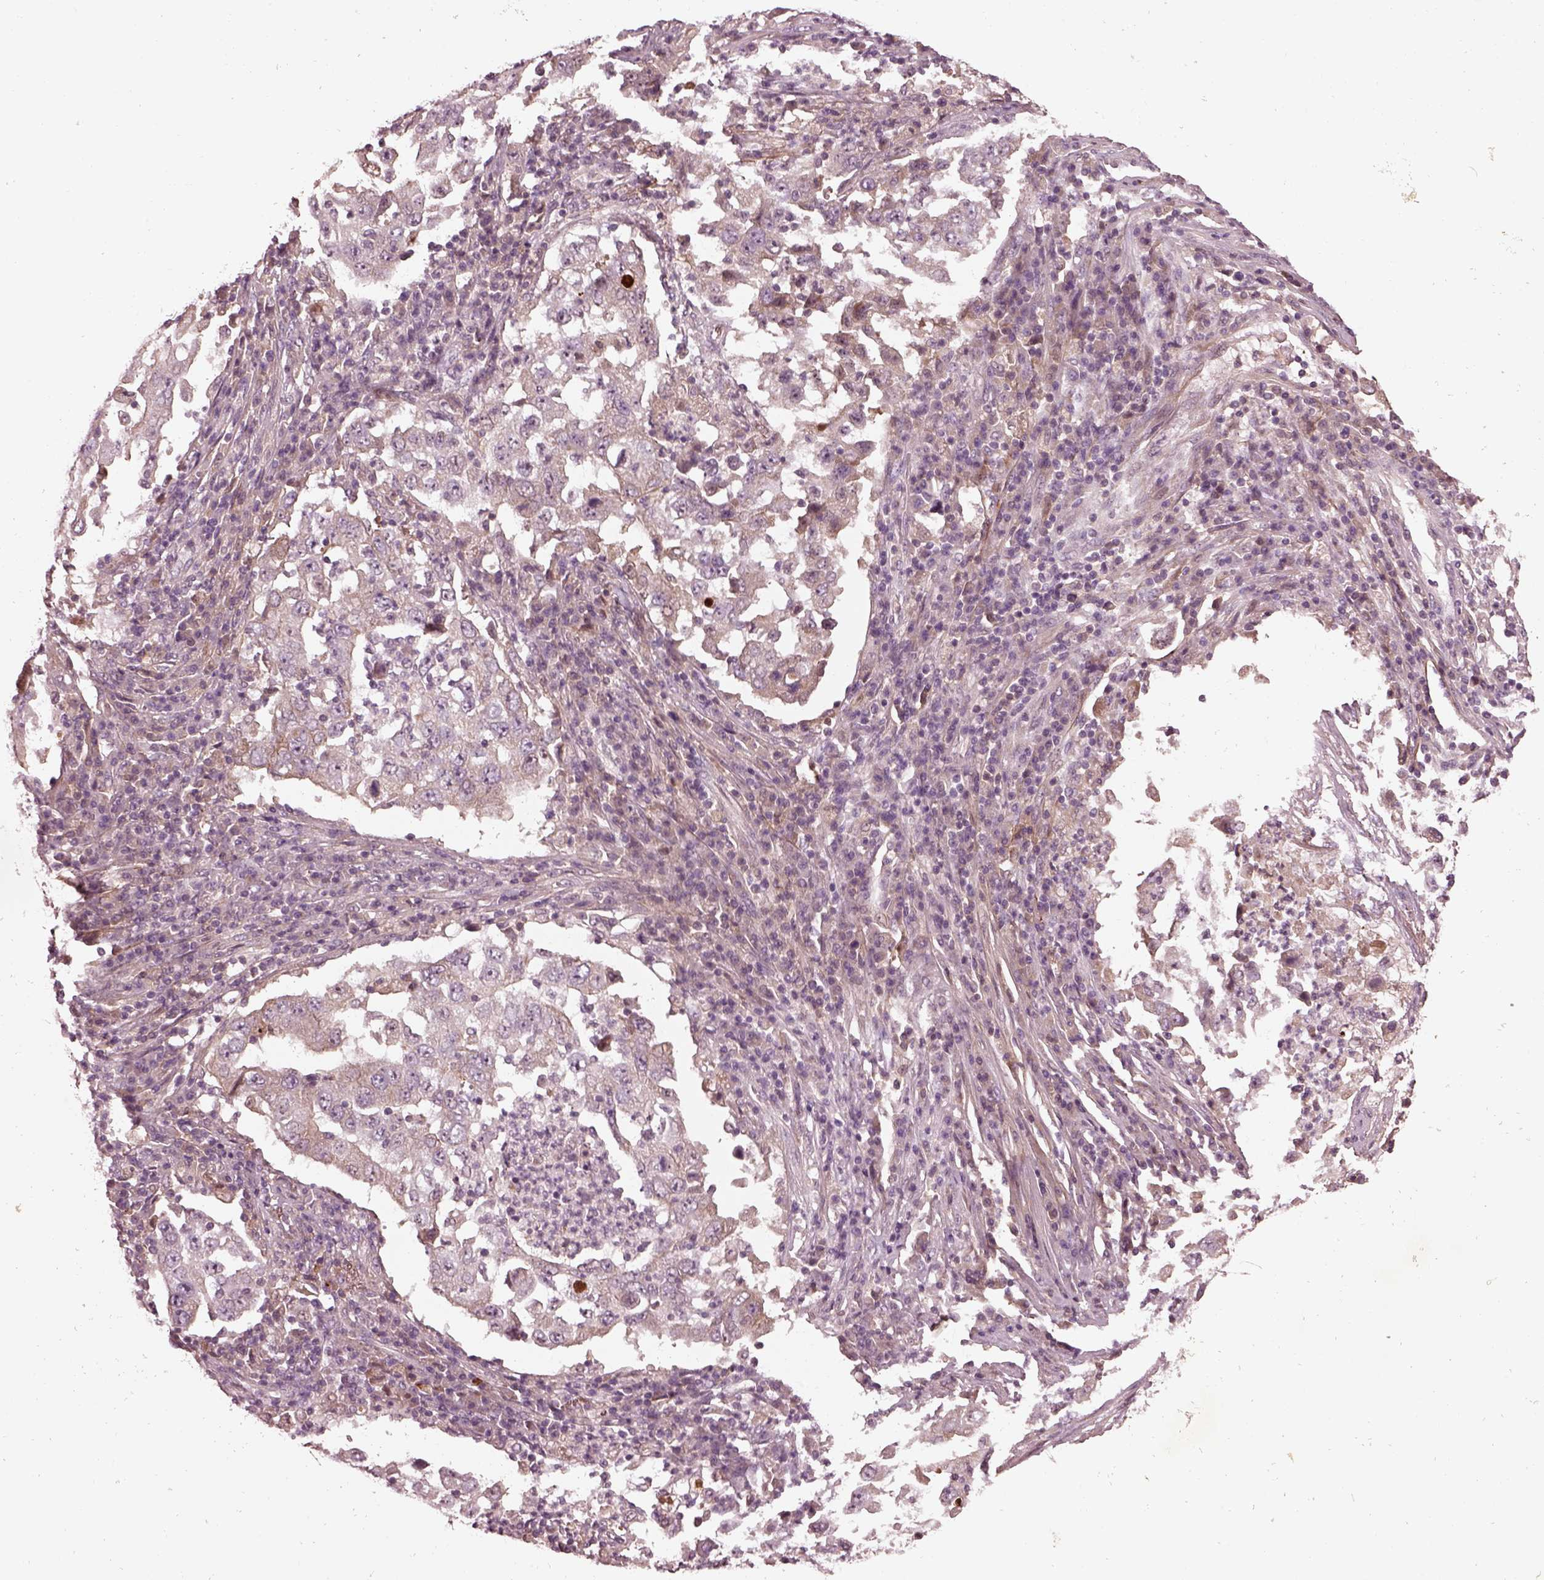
{"staining": {"intensity": "negative", "quantity": "none", "location": "none"}, "tissue": "lung cancer", "cell_type": "Tumor cells", "image_type": "cancer", "snomed": [{"axis": "morphology", "description": "Adenocarcinoma, NOS"}, {"axis": "topography", "description": "Lung"}], "caption": "Immunohistochemistry (IHC) image of adenocarcinoma (lung) stained for a protein (brown), which demonstrates no staining in tumor cells.", "gene": "EFEMP1", "patient": {"sex": "male", "age": 73}}